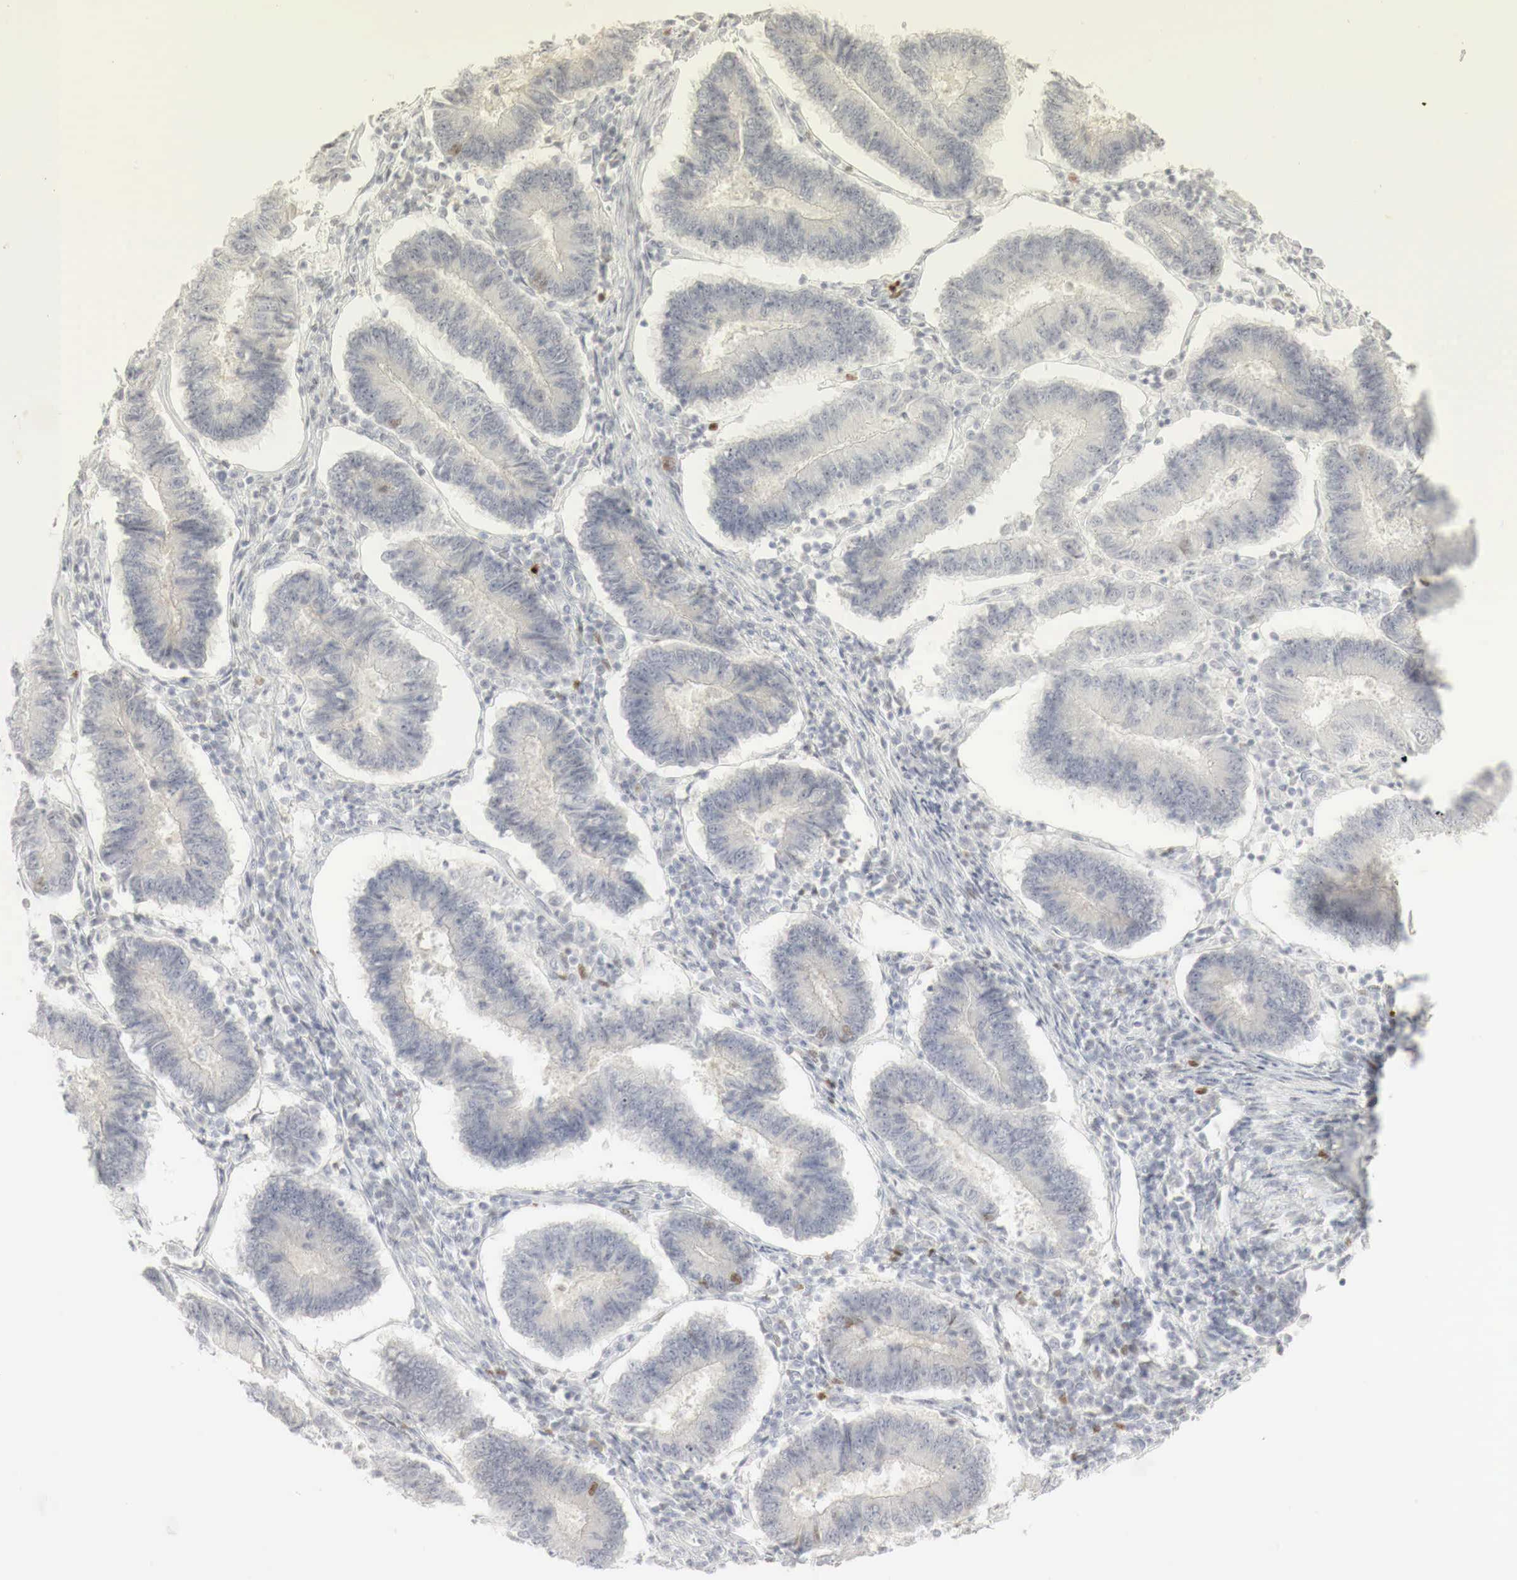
{"staining": {"intensity": "weak", "quantity": "<25%", "location": "cytoplasmic/membranous"}, "tissue": "endometrial cancer", "cell_type": "Tumor cells", "image_type": "cancer", "snomed": [{"axis": "morphology", "description": "Adenocarcinoma, NOS"}, {"axis": "topography", "description": "Endometrium"}], "caption": "DAB (3,3'-diaminobenzidine) immunohistochemical staining of human endometrial cancer shows no significant staining in tumor cells.", "gene": "TP63", "patient": {"sex": "female", "age": 75}}